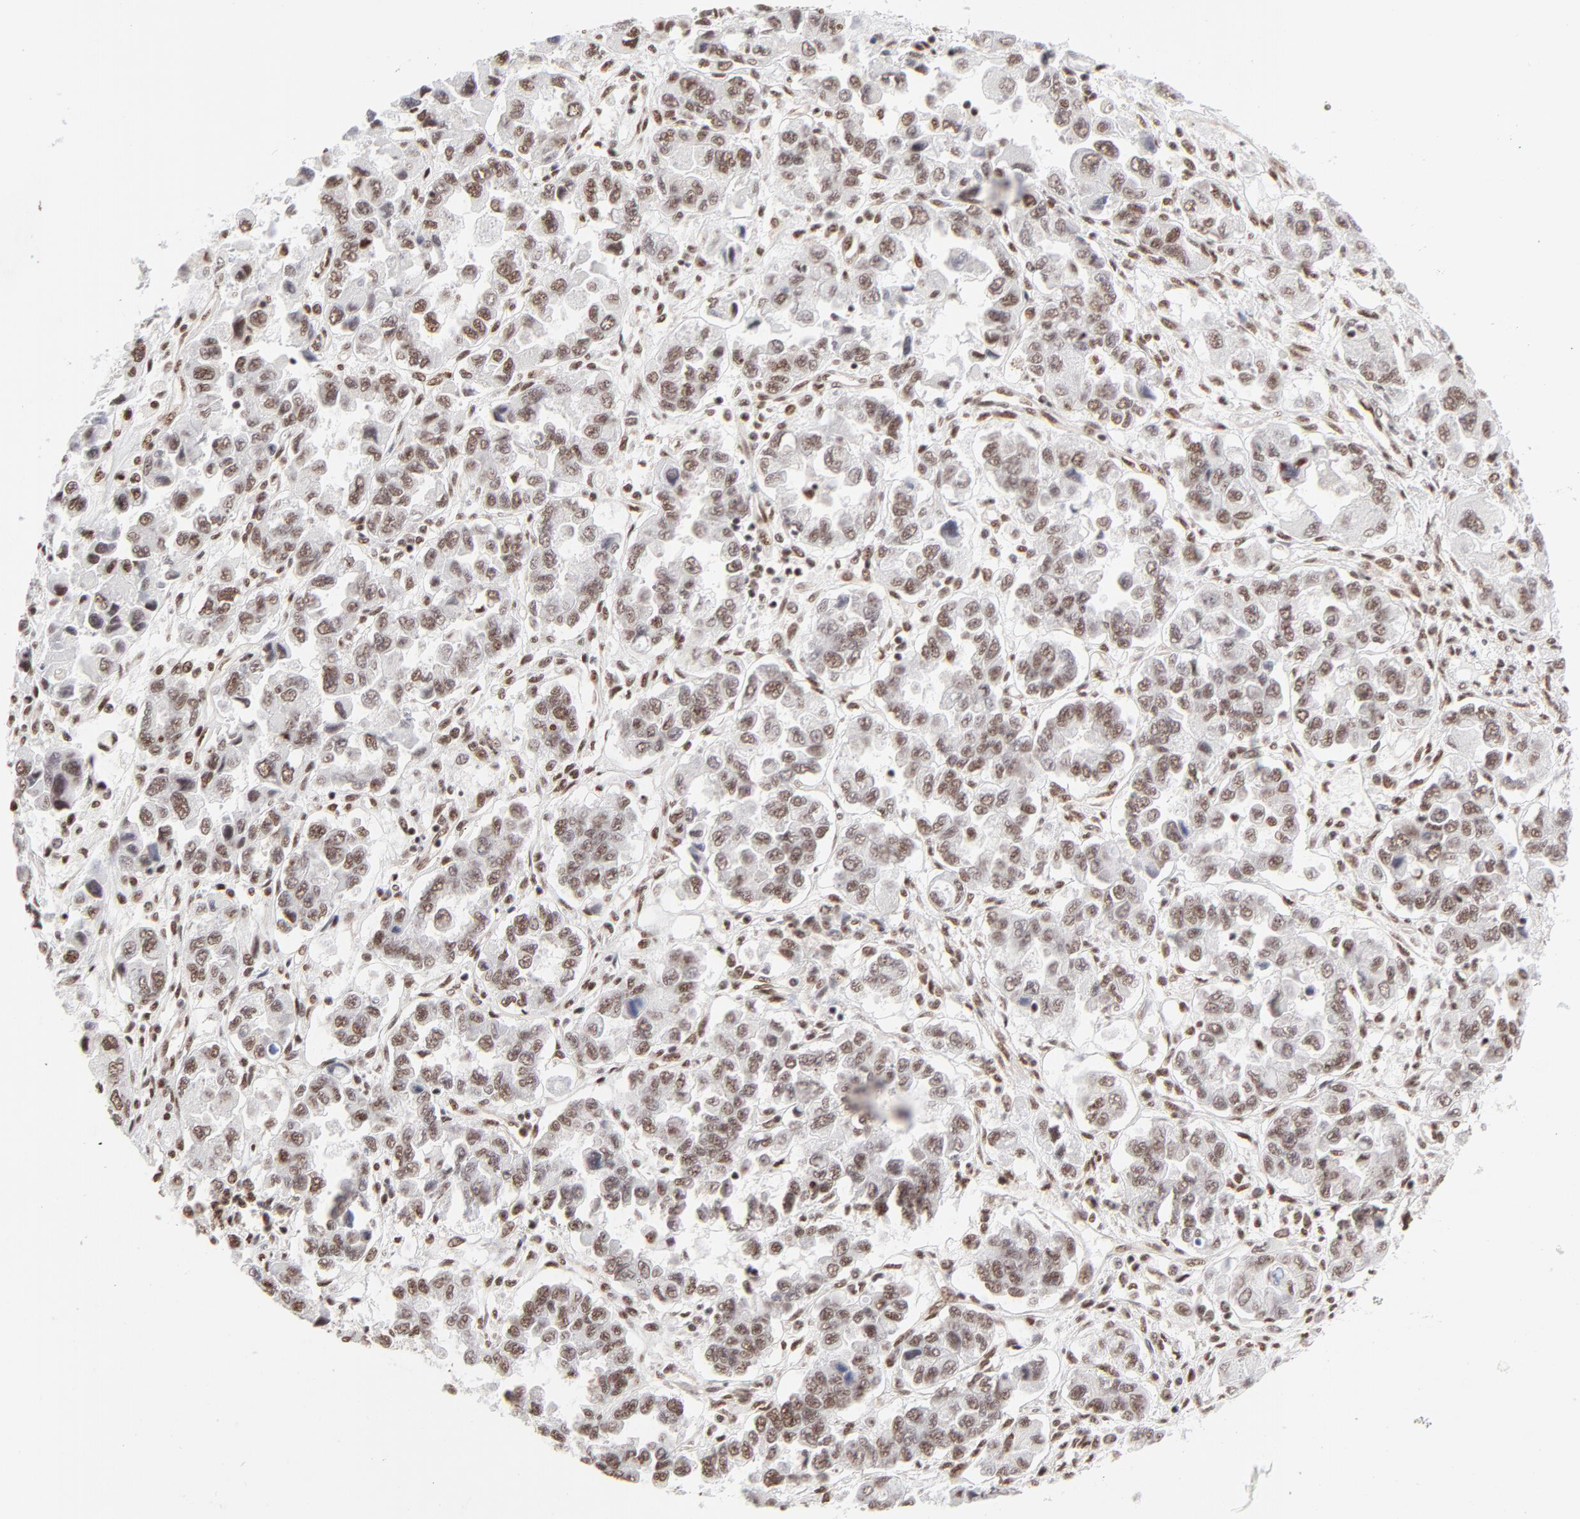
{"staining": {"intensity": "moderate", "quantity": ">75%", "location": "nuclear"}, "tissue": "ovarian cancer", "cell_type": "Tumor cells", "image_type": "cancer", "snomed": [{"axis": "morphology", "description": "Cystadenocarcinoma, serous, NOS"}, {"axis": "topography", "description": "Ovary"}], "caption": "Immunohistochemical staining of serous cystadenocarcinoma (ovarian) shows medium levels of moderate nuclear protein expression in approximately >75% of tumor cells. Immunohistochemistry stains the protein of interest in brown and the nuclei are stained blue.", "gene": "TARDBP", "patient": {"sex": "female", "age": 84}}